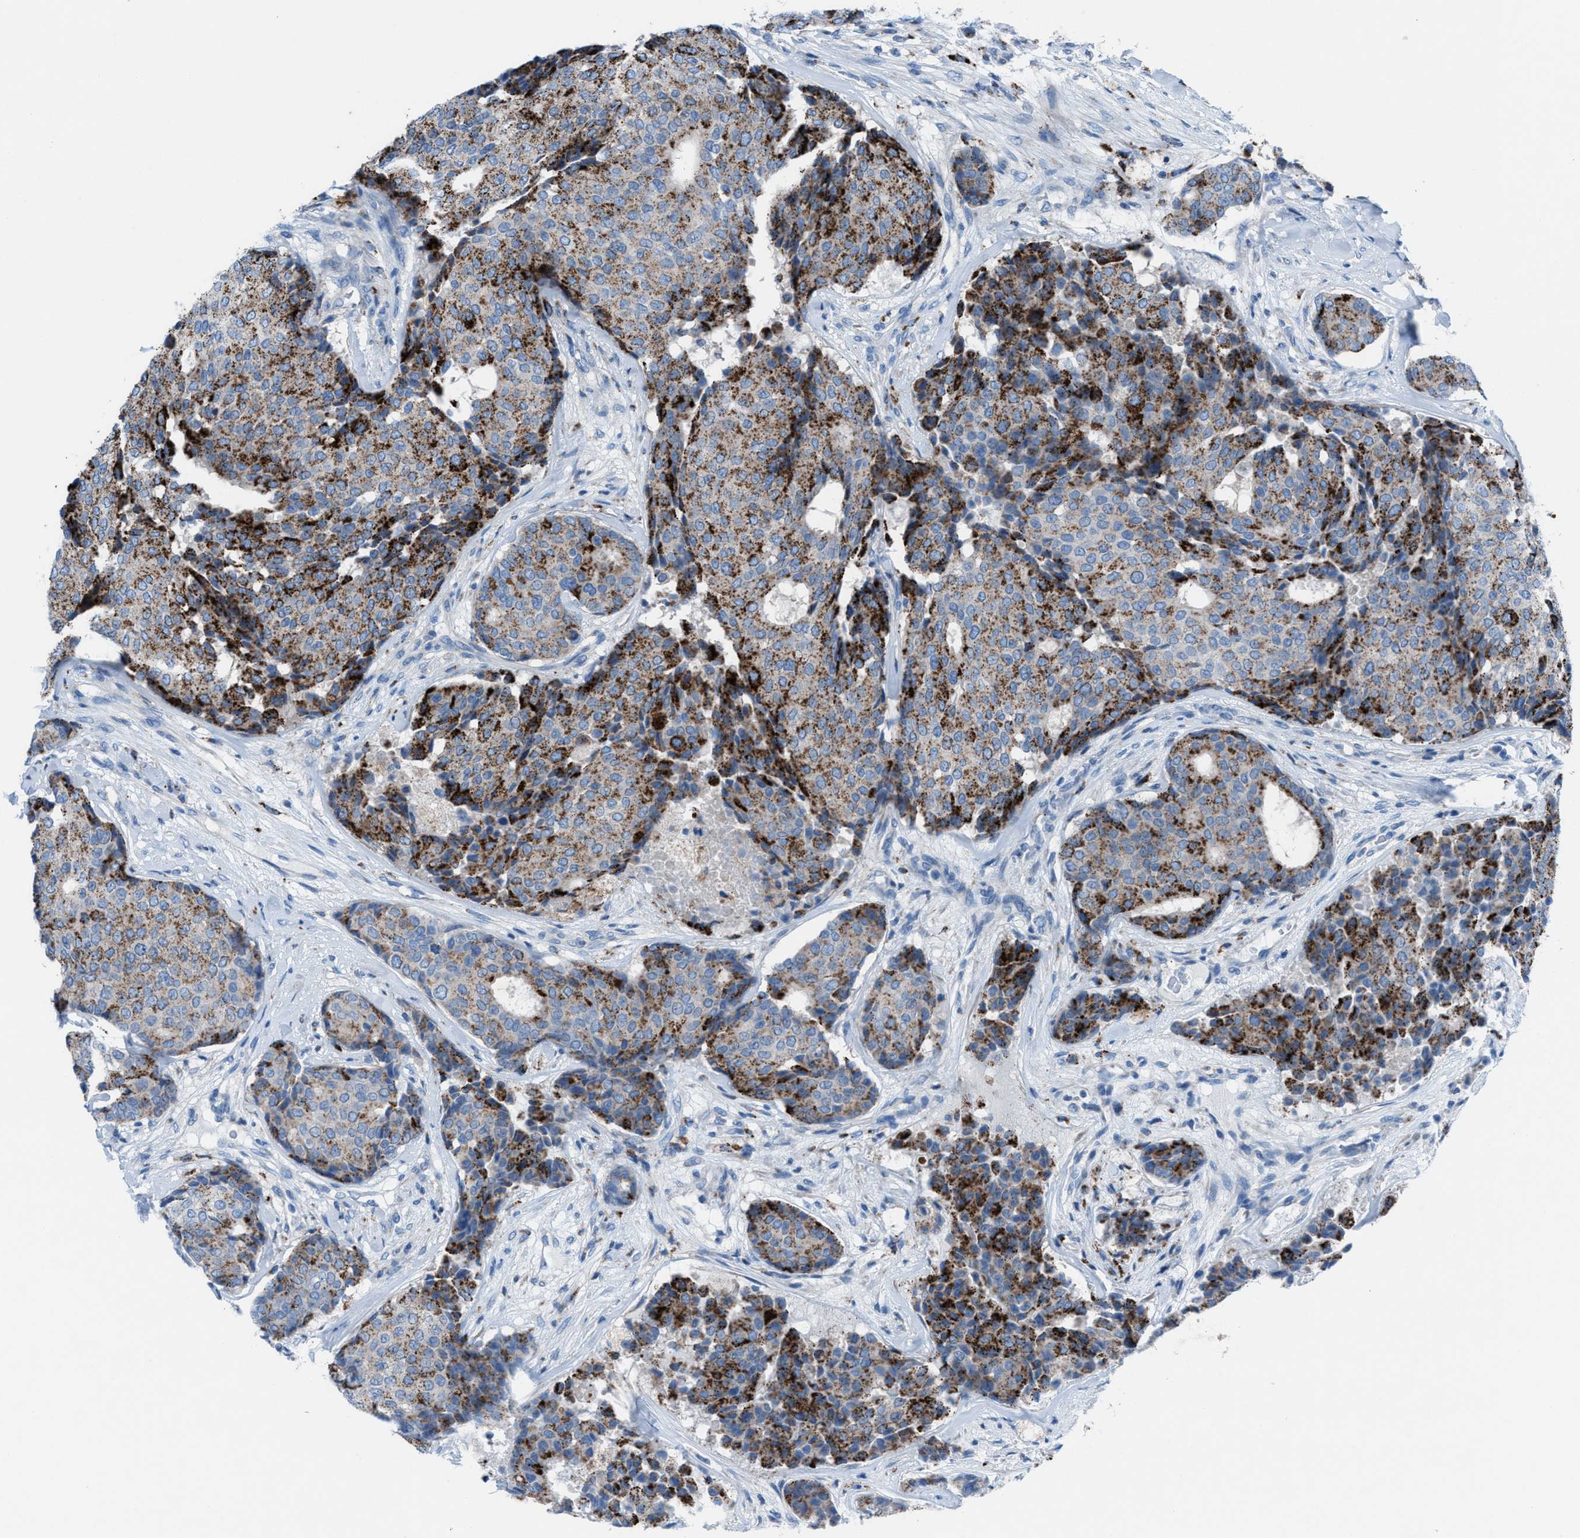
{"staining": {"intensity": "strong", "quantity": "25%-75%", "location": "cytoplasmic/membranous"}, "tissue": "breast cancer", "cell_type": "Tumor cells", "image_type": "cancer", "snomed": [{"axis": "morphology", "description": "Duct carcinoma"}, {"axis": "topography", "description": "Breast"}], "caption": "Immunohistochemical staining of breast cancer (infiltrating ductal carcinoma) displays high levels of strong cytoplasmic/membranous expression in about 25%-75% of tumor cells. The protein is shown in brown color, while the nuclei are stained blue.", "gene": "CD1B", "patient": {"sex": "female", "age": 75}}